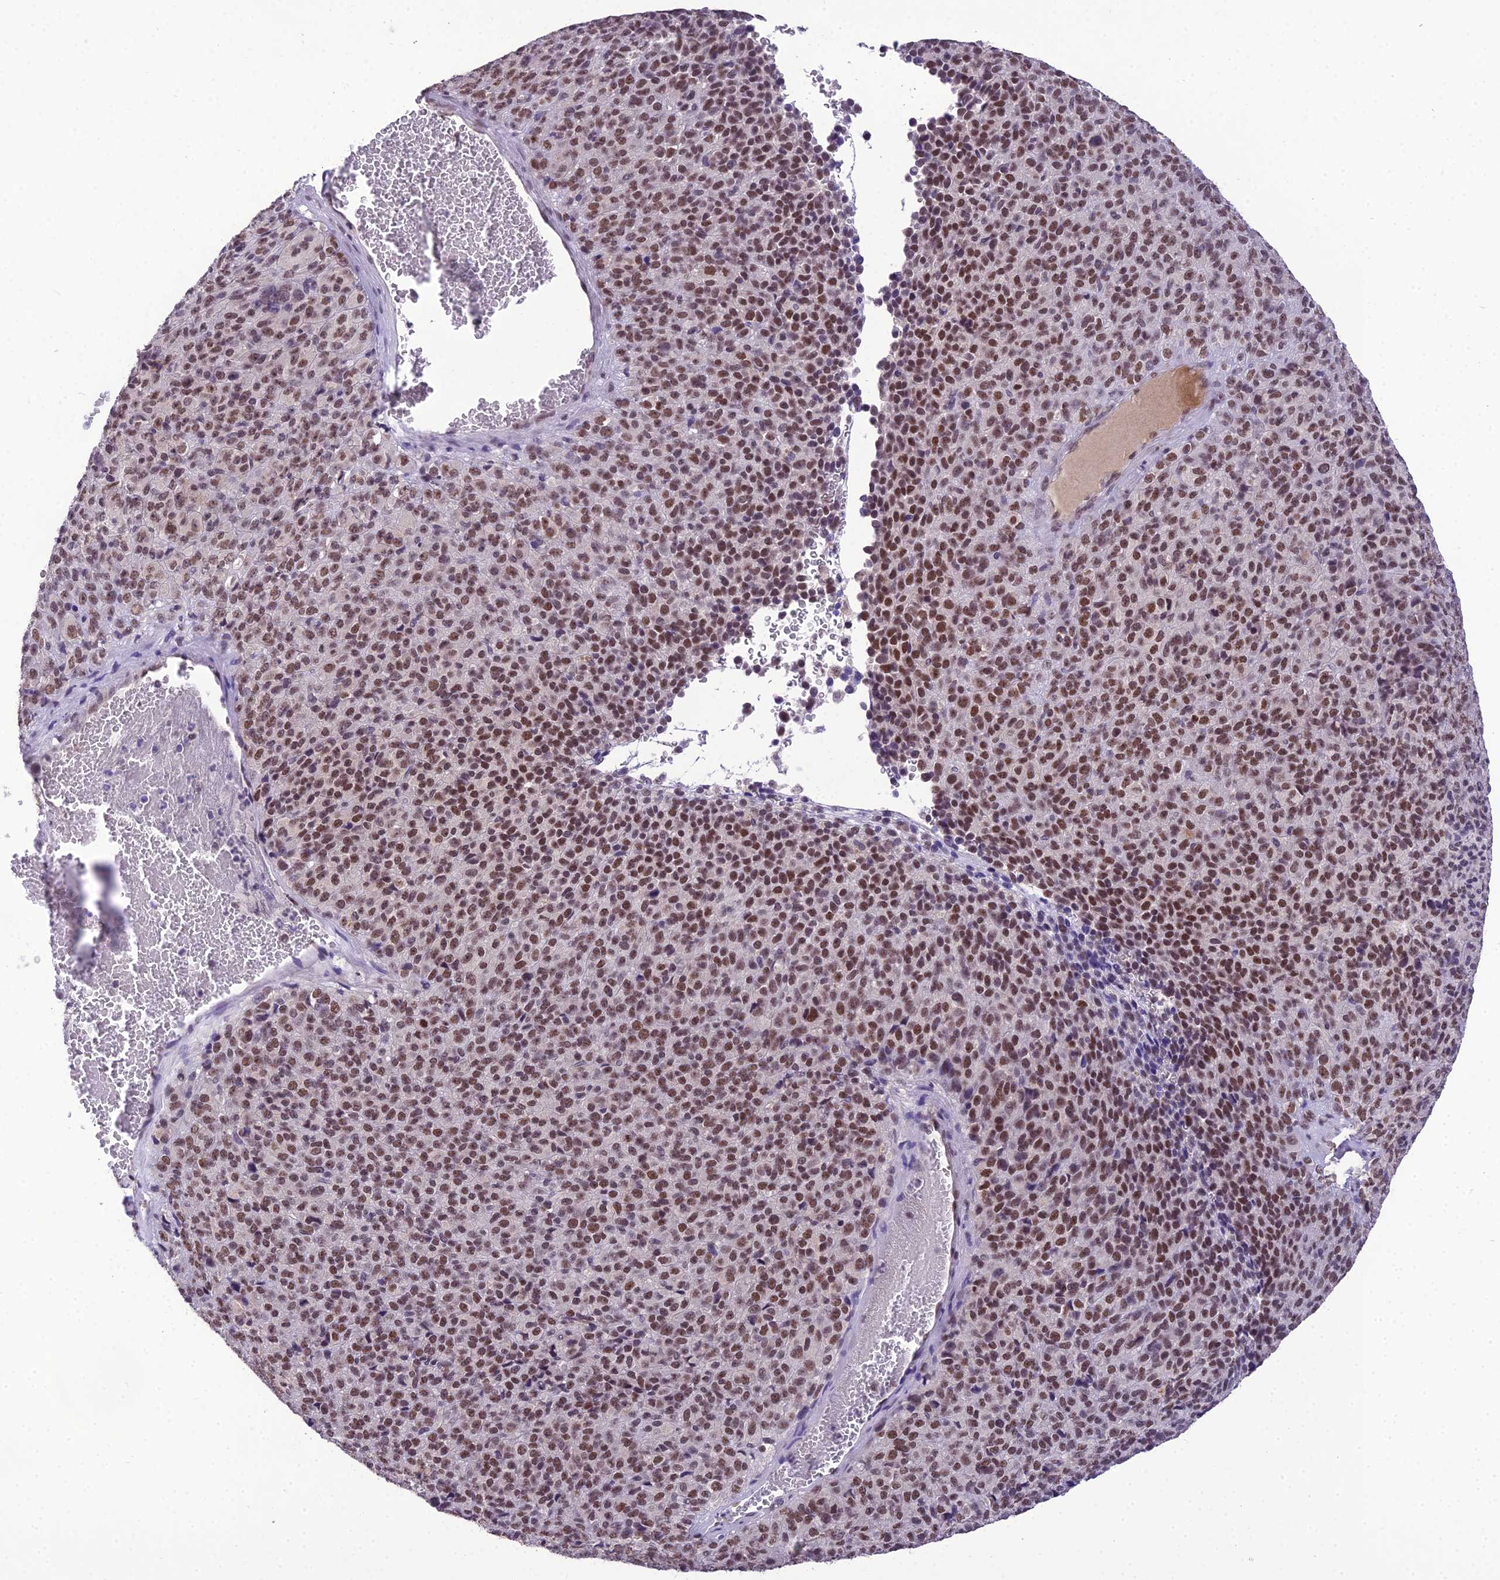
{"staining": {"intensity": "moderate", "quantity": ">75%", "location": "nuclear"}, "tissue": "melanoma", "cell_type": "Tumor cells", "image_type": "cancer", "snomed": [{"axis": "morphology", "description": "Malignant melanoma, Metastatic site"}, {"axis": "topography", "description": "Brain"}], "caption": "Protein analysis of malignant melanoma (metastatic site) tissue exhibits moderate nuclear staining in approximately >75% of tumor cells. (DAB IHC with brightfield microscopy, high magnification).", "gene": "SH3RF3", "patient": {"sex": "female", "age": 56}}